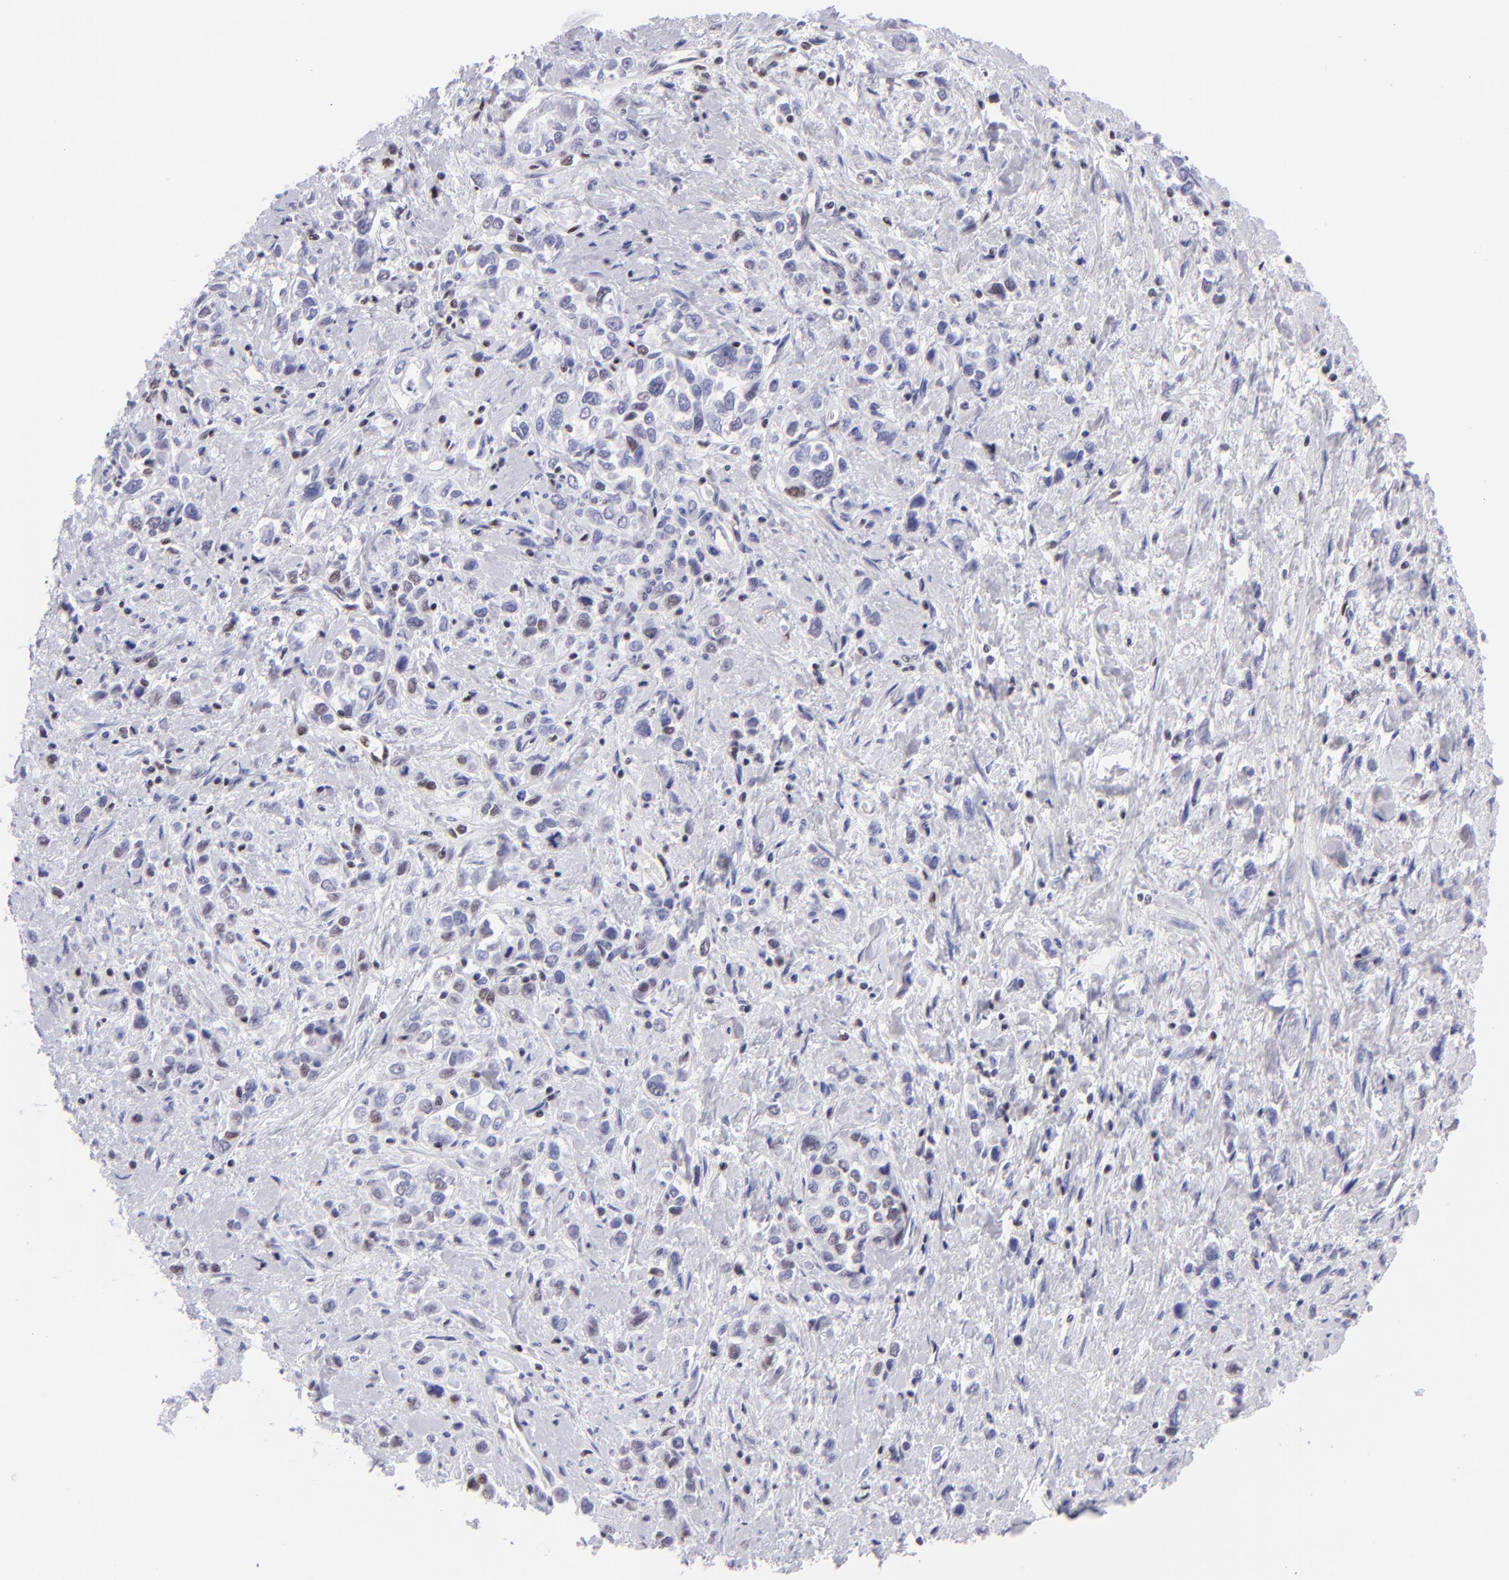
{"staining": {"intensity": "weak", "quantity": "<25%", "location": "nuclear"}, "tissue": "stomach cancer", "cell_type": "Tumor cells", "image_type": "cancer", "snomed": [{"axis": "morphology", "description": "Adenocarcinoma, NOS"}, {"axis": "topography", "description": "Stomach, upper"}], "caption": "A high-resolution image shows IHC staining of stomach adenocarcinoma, which displays no significant positivity in tumor cells.", "gene": "ETS1", "patient": {"sex": "male", "age": 76}}